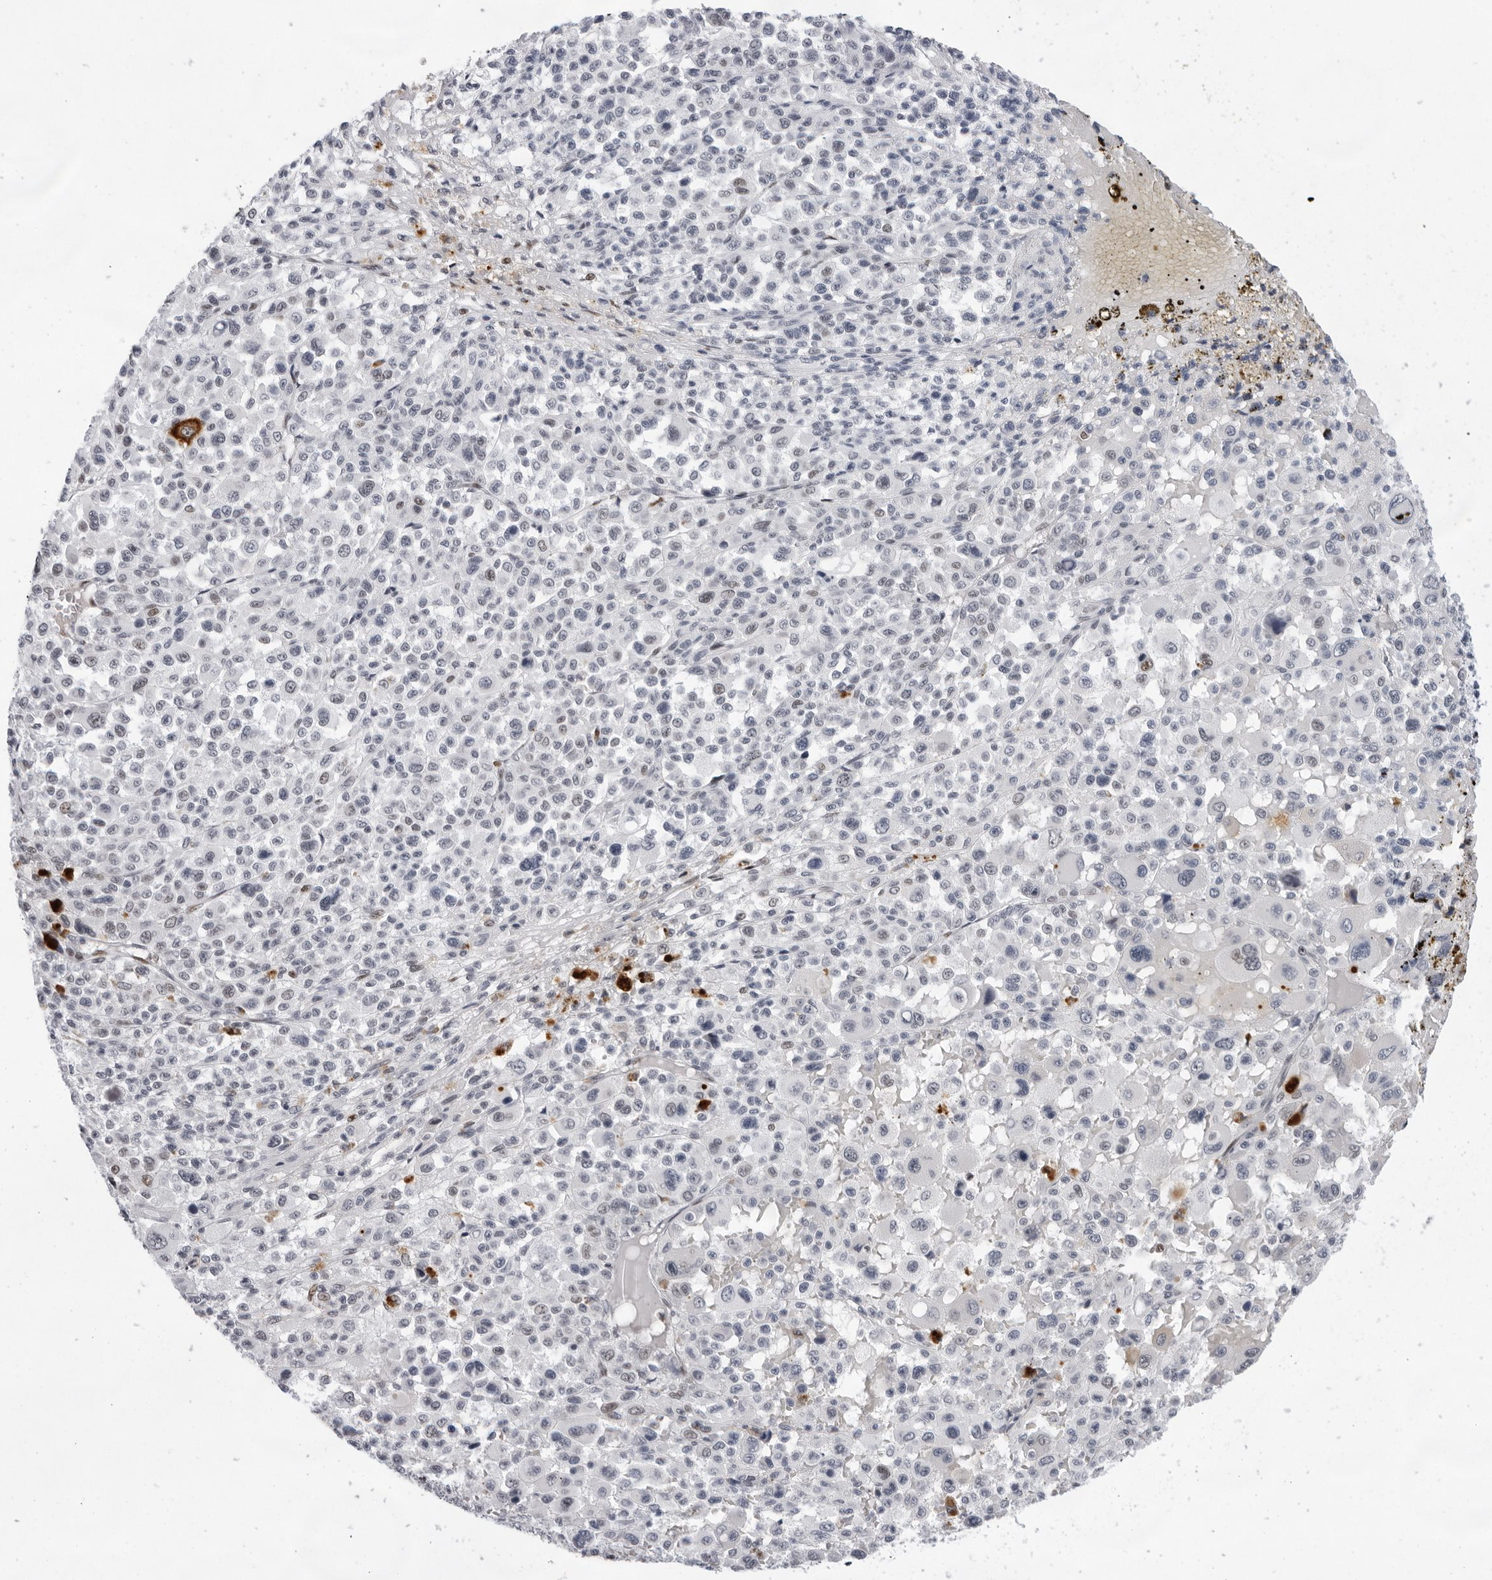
{"staining": {"intensity": "negative", "quantity": "none", "location": "none"}, "tissue": "melanoma", "cell_type": "Tumor cells", "image_type": "cancer", "snomed": [{"axis": "morphology", "description": "Malignant melanoma, Metastatic site"}, {"axis": "topography", "description": "Skin"}], "caption": "A high-resolution histopathology image shows IHC staining of malignant melanoma (metastatic site), which displays no significant positivity in tumor cells. (DAB (3,3'-diaminobenzidine) immunohistochemistry (IHC) visualized using brightfield microscopy, high magnification).", "gene": "OGG1", "patient": {"sex": "female", "age": 74}}